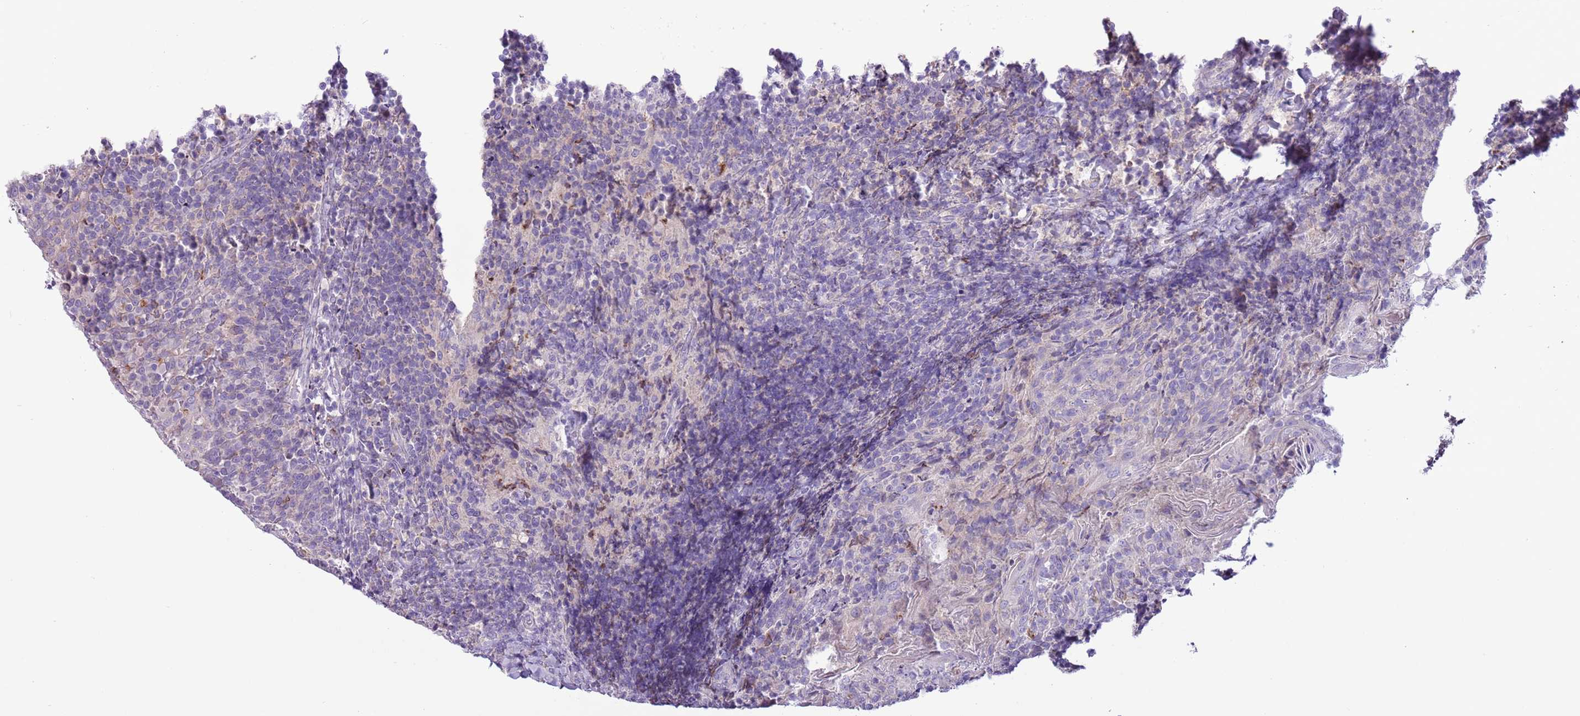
{"staining": {"intensity": "negative", "quantity": "none", "location": "none"}, "tissue": "tonsil", "cell_type": "Germinal center cells", "image_type": "normal", "snomed": [{"axis": "morphology", "description": "Normal tissue, NOS"}, {"axis": "topography", "description": "Tonsil"}], "caption": "The photomicrograph exhibits no significant expression in germinal center cells of tonsil.", "gene": "ZNF697", "patient": {"sex": "female", "age": 10}}